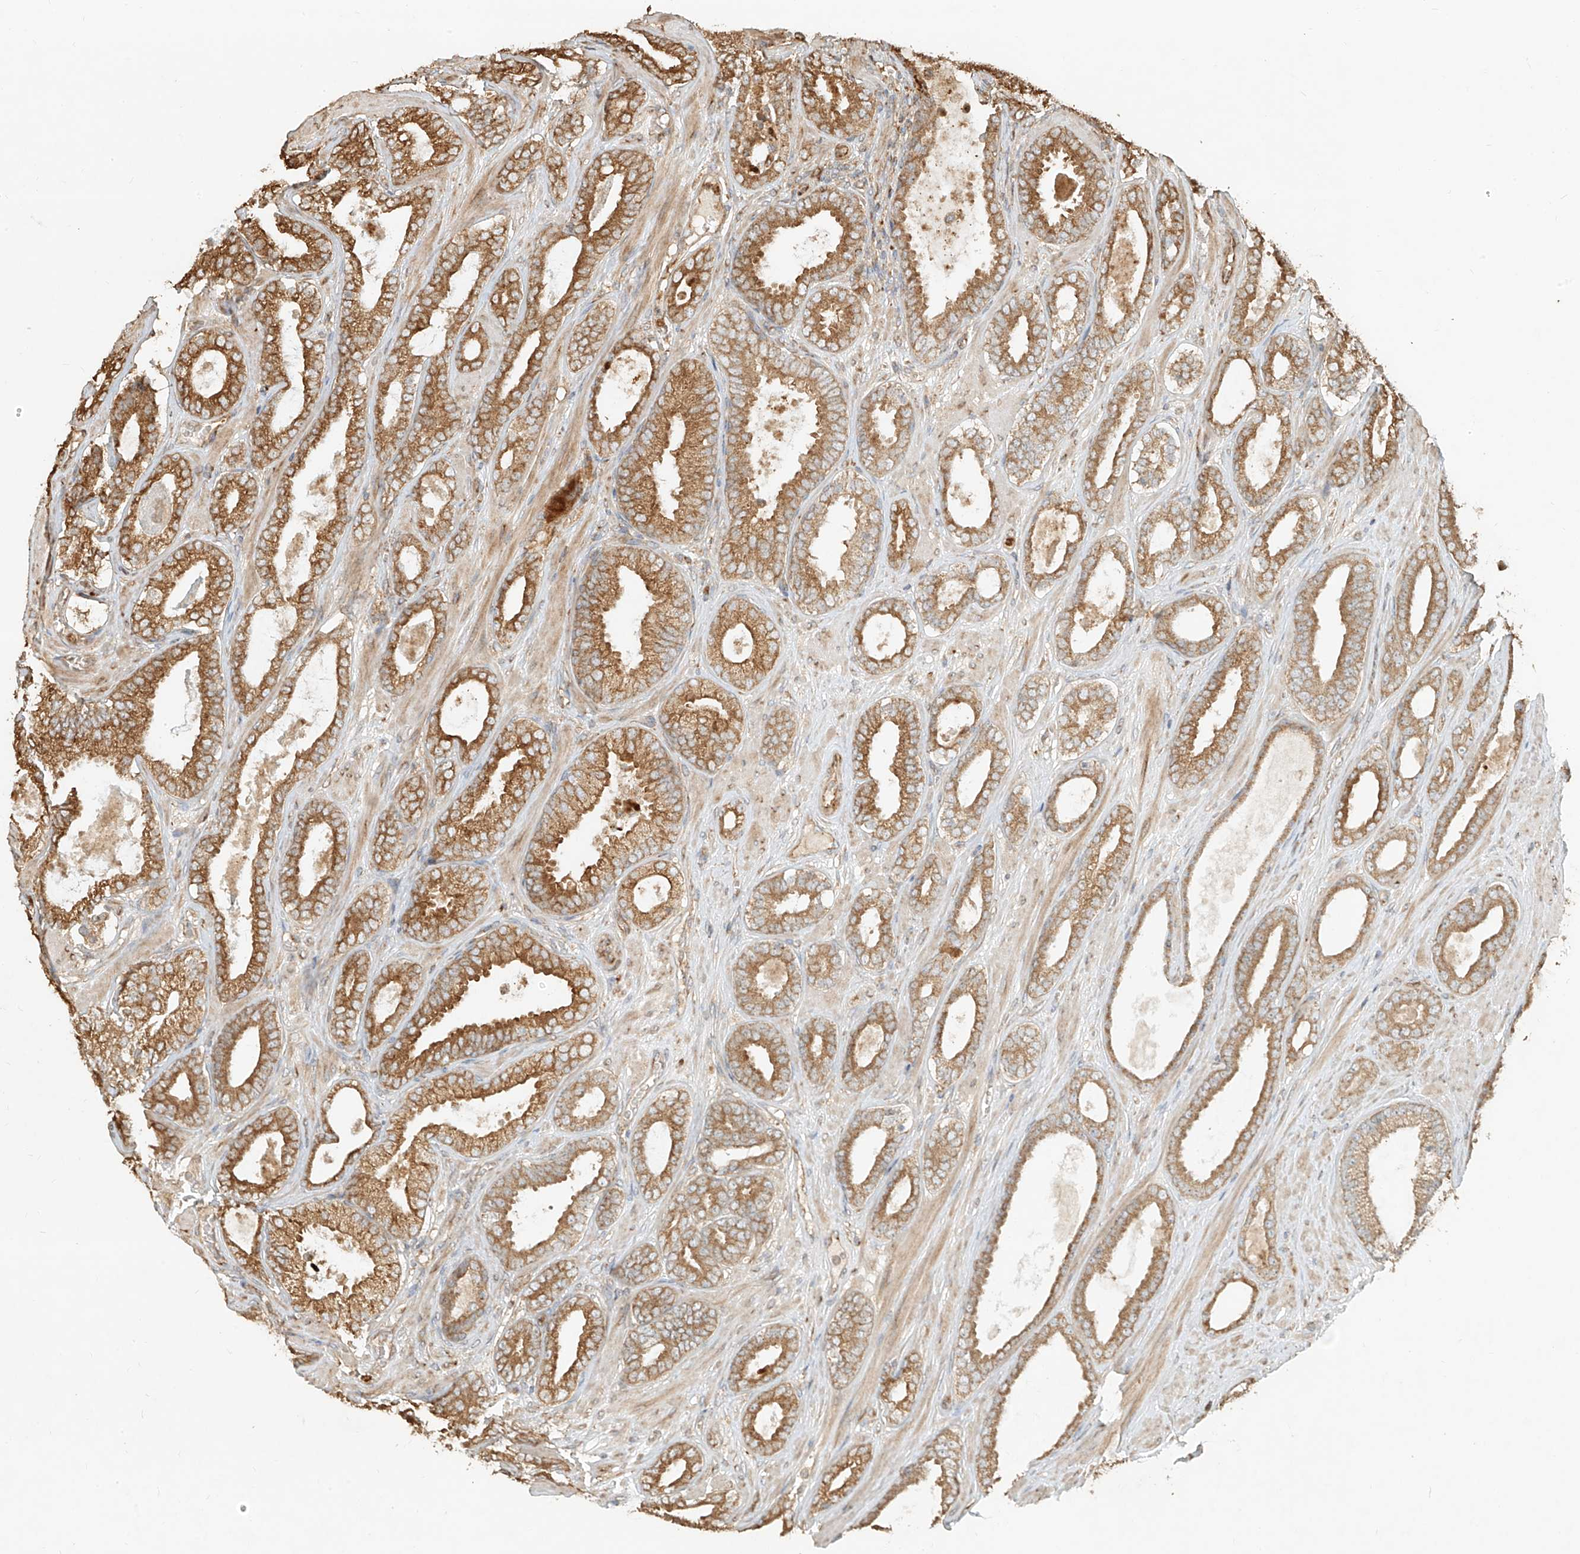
{"staining": {"intensity": "moderate", "quantity": ">75%", "location": "cytoplasmic/membranous"}, "tissue": "prostate cancer", "cell_type": "Tumor cells", "image_type": "cancer", "snomed": [{"axis": "morphology", "description": "Adenocarcinoma, High grade"}, {"axis": "topography", "description": "Prostate"}], "caption": "The immunohistochemical stain highlights moderate cytoplasmic/membranous staining in tumor cells of prostate adenocarcinoma (high-grade) tissue. The staining is performed using DAB (3,3'-diaminobenzidine) brown chromogen to label protein expression. The nuclei are counter-stained blue using hematoxylin.", "gene": "EFNB1", "patient": {"sex": "male", "age": 60}}